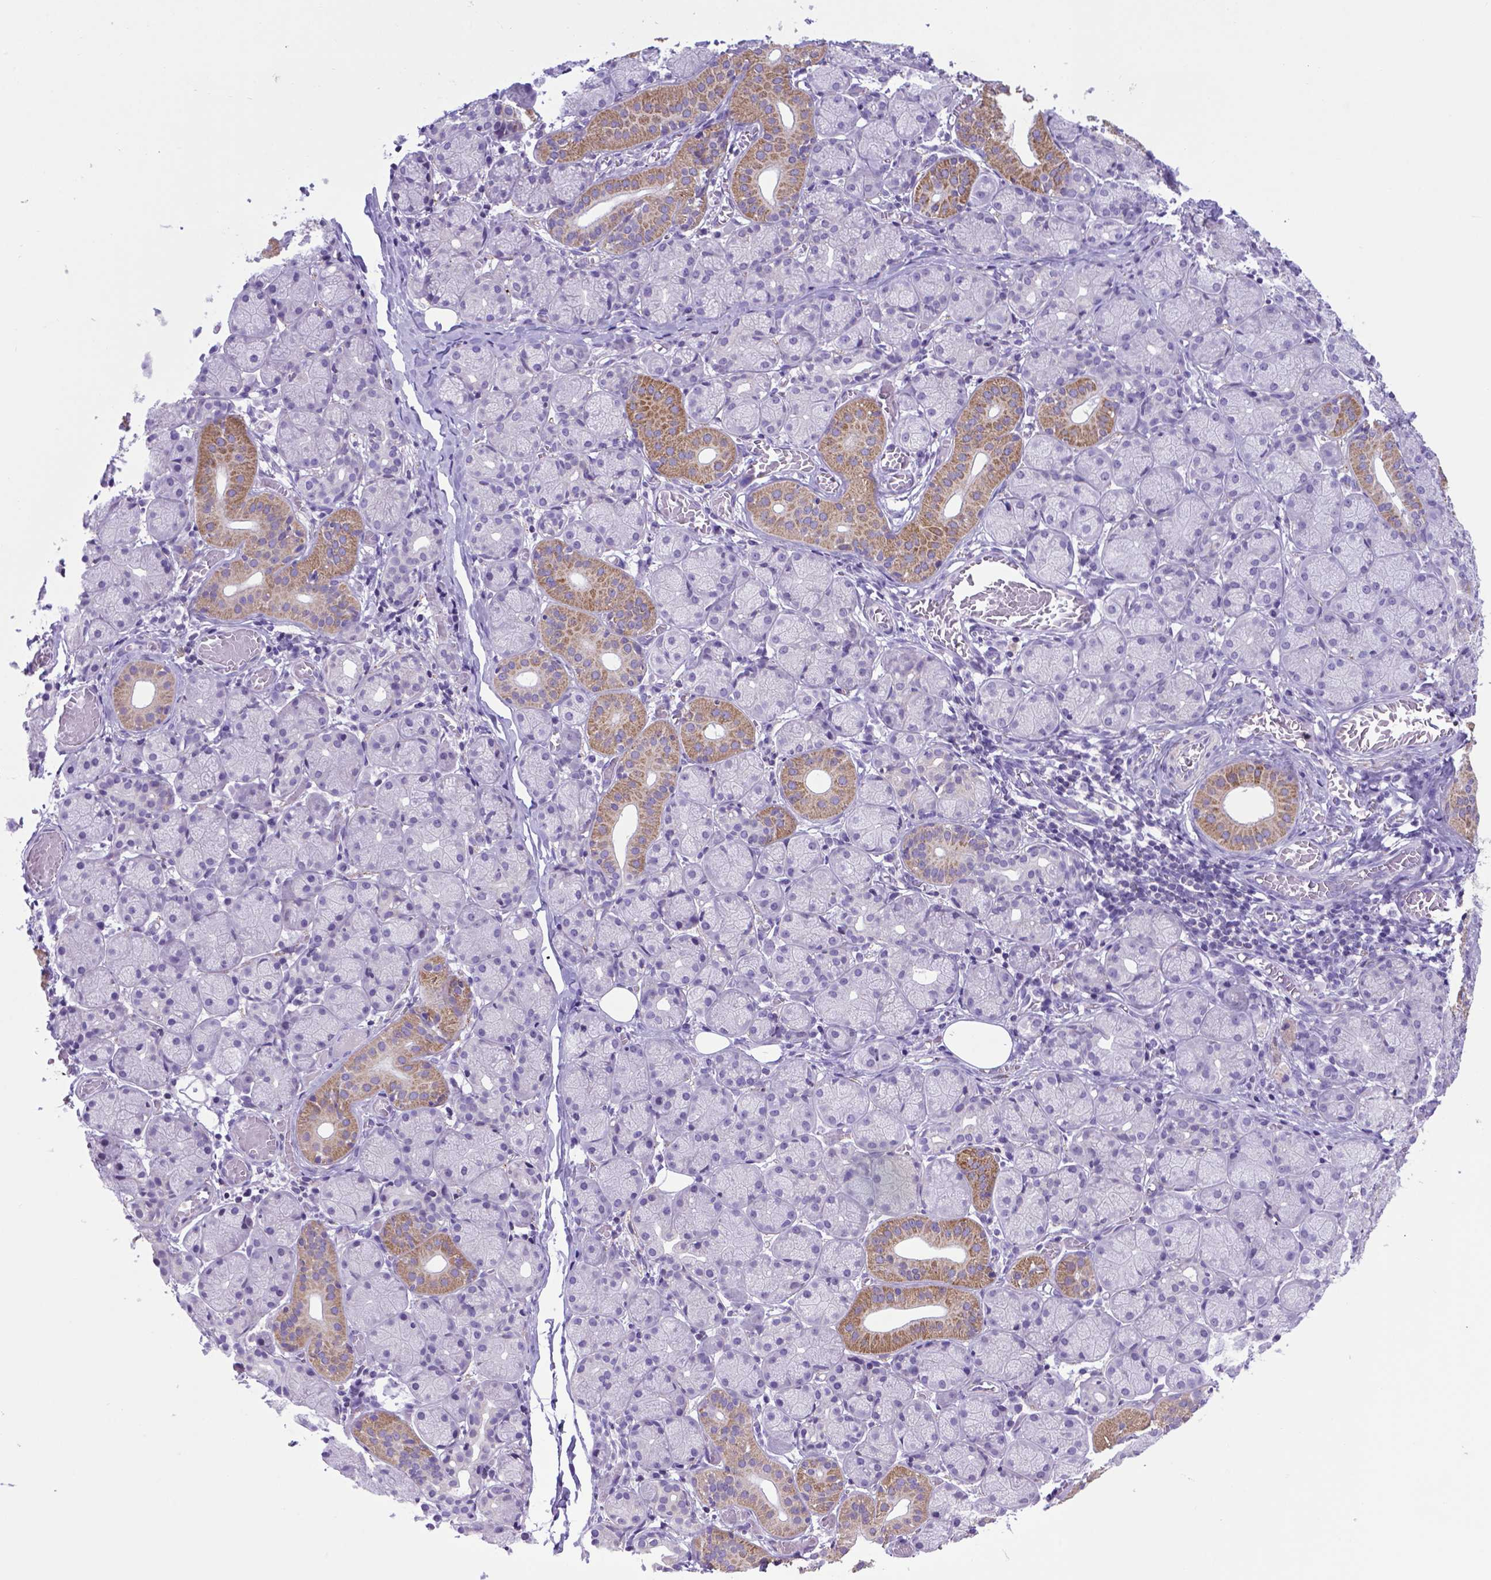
{"staining": {"intensity": "moderate", "quantity": "<25%", "location": "cytoplasmic/membranous"}, "tissue": "salivary gland", "cell_type": "Glandular cells", "image_type": "normal", "snomed": [{"axis": "morphology", "description": "Normal tissue, NOS"}, {"axis": "topography", "description": "Salivary gland"}, {"axis": "topography", "description": "Peripheral nerve tissue"}], "caption": "Moderate cytoplasmic/membranous protein positivity is seen in approximately <25% of glandular cells in salivary gland.", "gene": "POU3F3", "patient": {"sex": "female", "age": 24}}